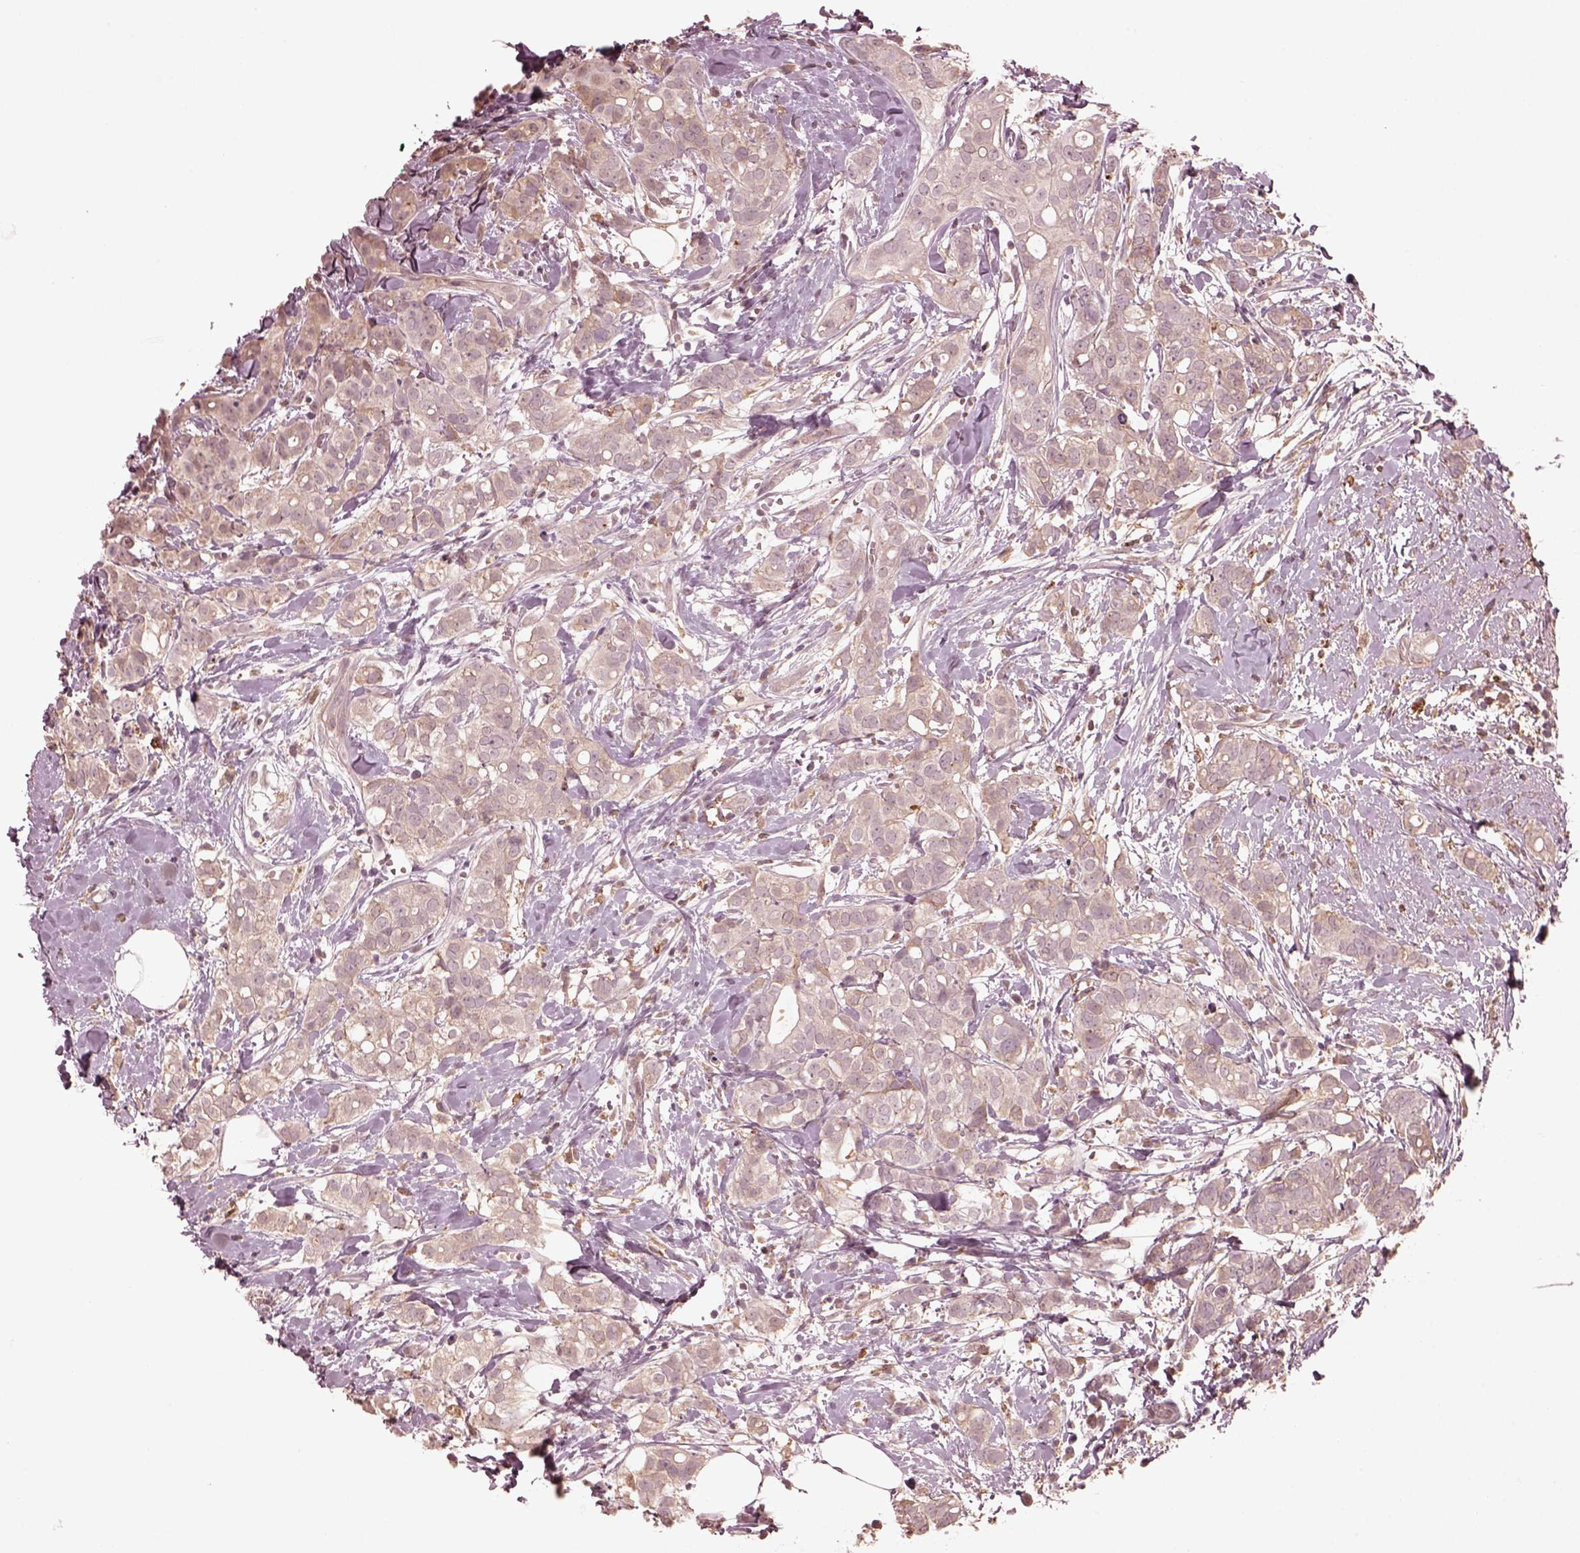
{"staining": {"intensity": "weak", "quantity": "<25%", "location": "cytoplasmic/membranous"}, "tissue": "breast cancer", "cell_type": "Tumor cells", "image_type": "cancer", "snomed": [{"axis": "morphology", "description": "Duct carcinoma"}, {"axis": "topography", "description": "Breast"}], "caption": "The immunohistochemistry histopathology image has no significant expression in tumor cells of breast cancer (intraductal carcinoma) tissue. (IHC, brightfield microscopy, high magnification).", "gene": "VWA5B1", "patient": {"sex": "female", "age": 40}}